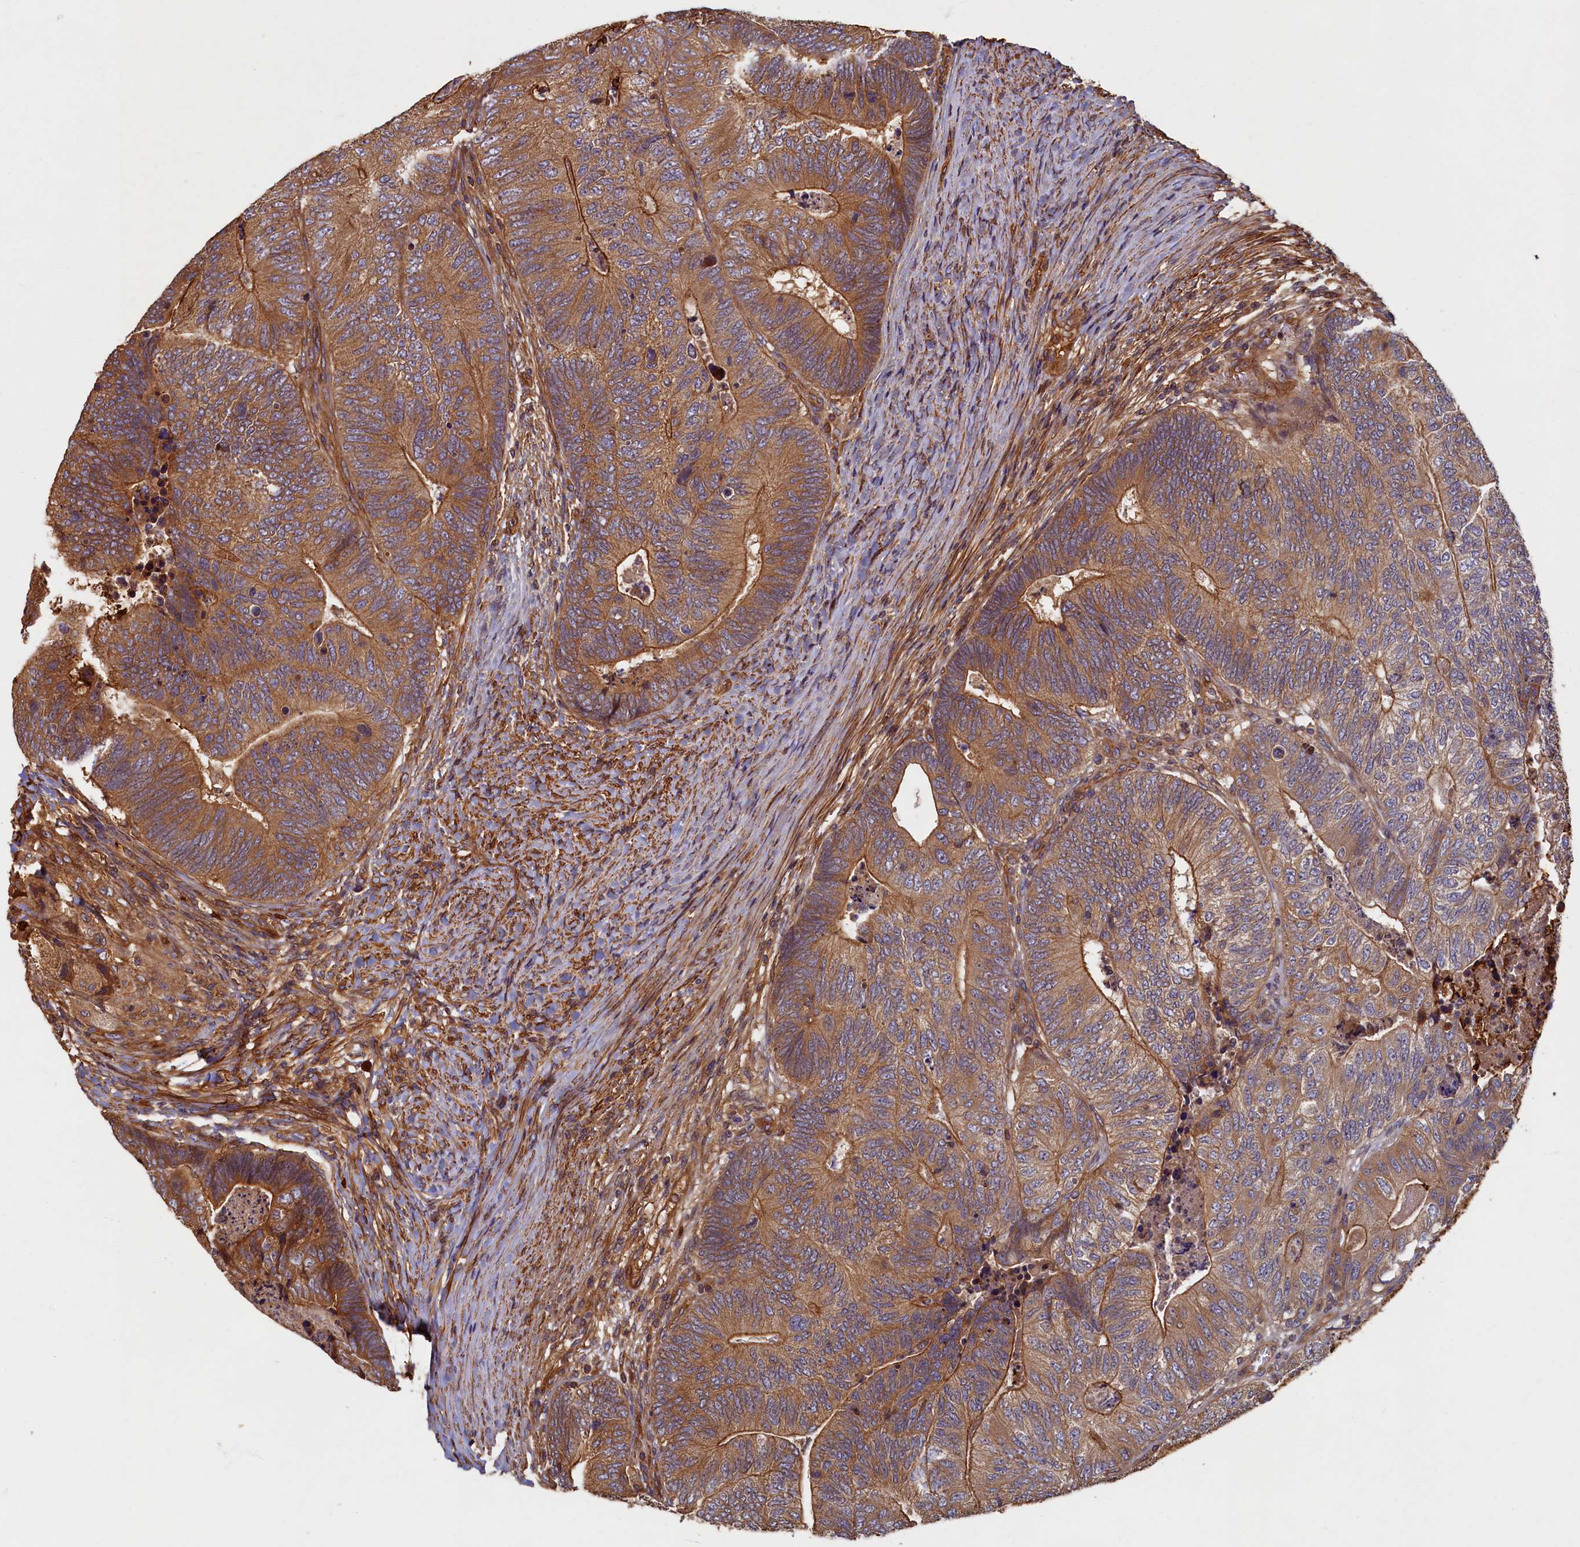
{"staining": {"intensity": "moderate", "quantity": ">75%", "location": "cytoplasmic/membranous"}, "tissue": "colorectal cancer", "cell_type": "Tumor cells", "image_type": "cancer", "snomed": [{"axis": "morphology", "description": "Adenocarcinoma, NOS"}, {"axis": "topography", "description": "Colon"}], "caption": "Immunohistochemical staining of colorectal cancer (adenocarcinoma) exhibits moderate cytoplasmic/membranous protein staining in approximately >75% of tumor cells.", "gene": "CCDC102B", "patient": {"sex": "female", "age": 67}}